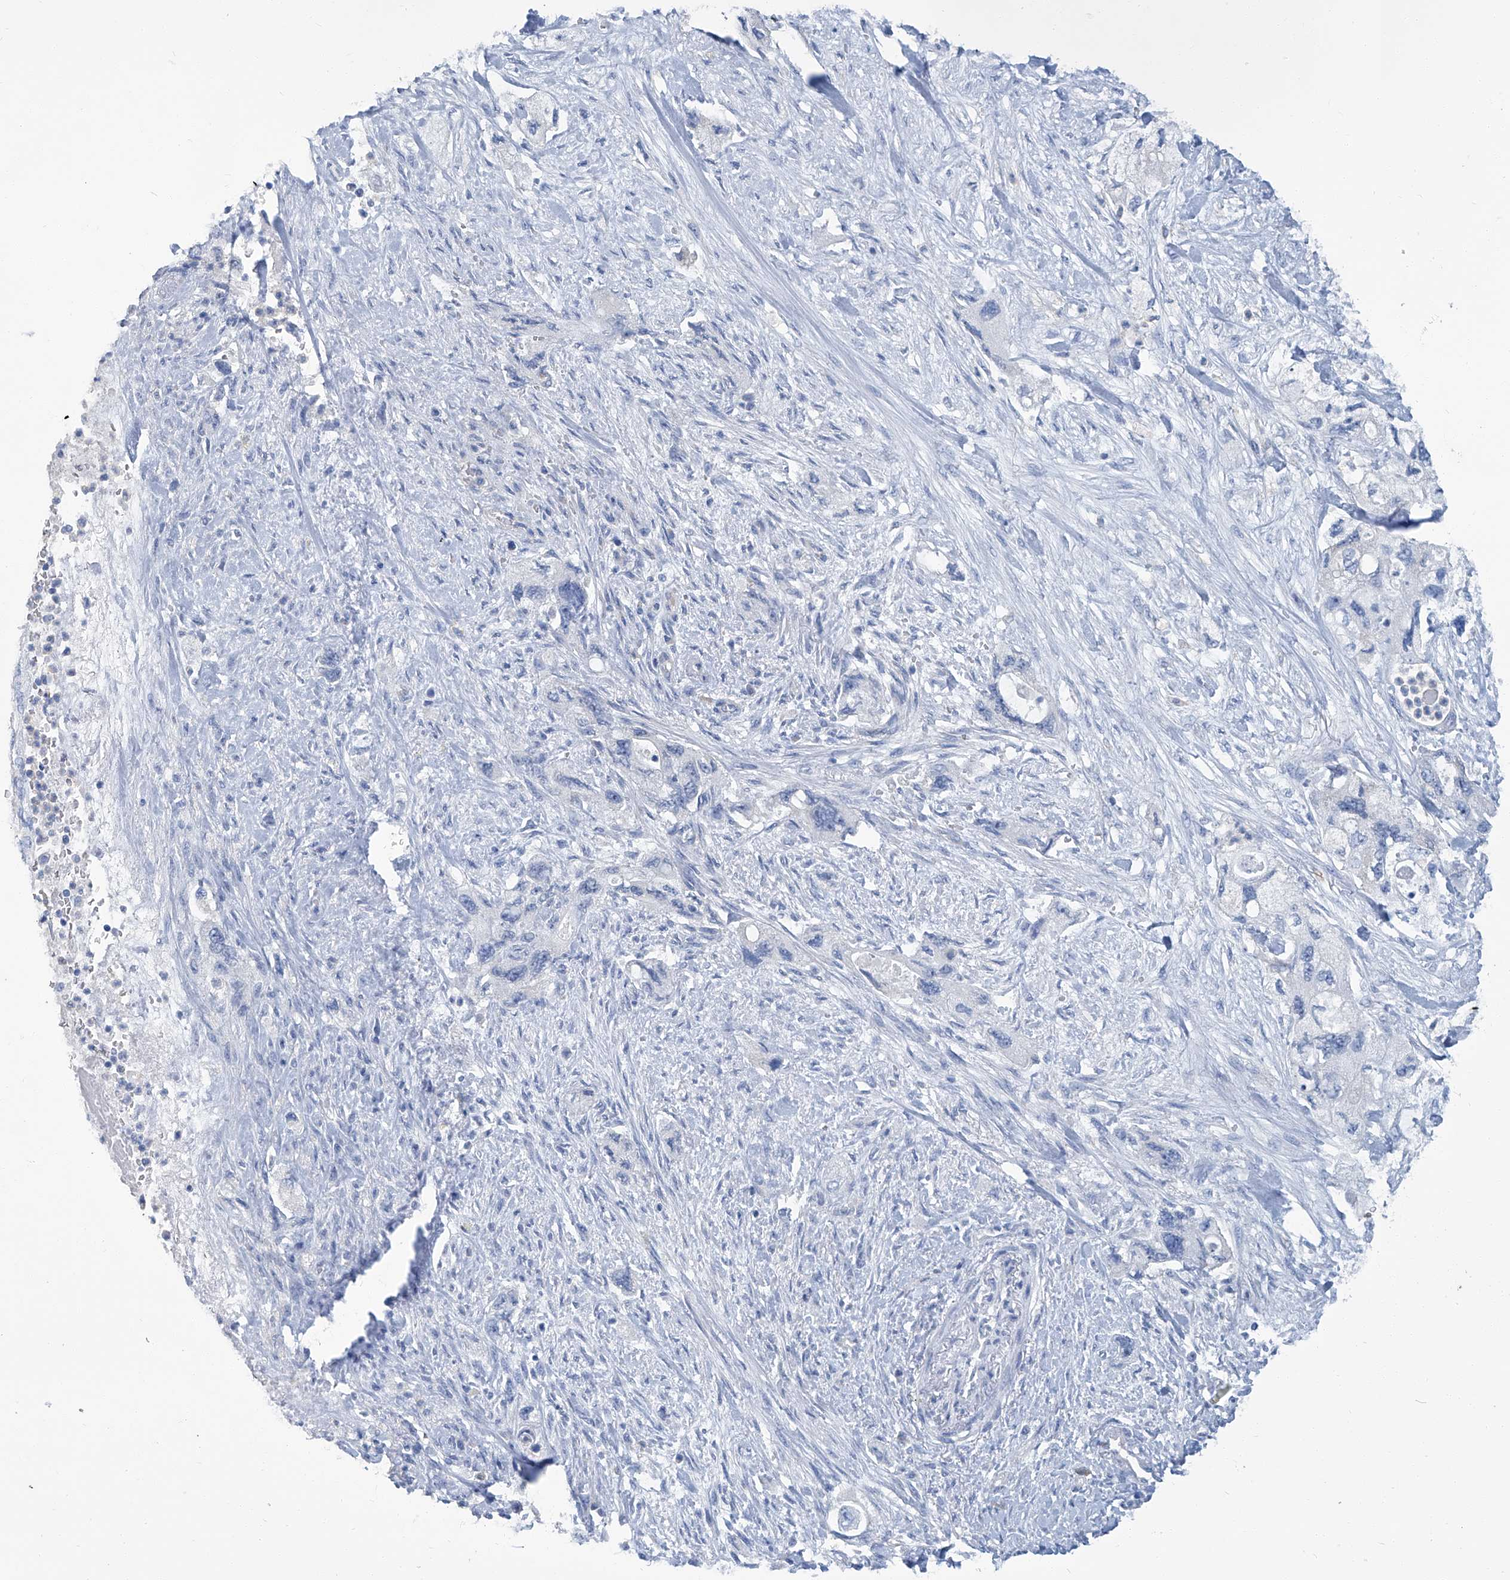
{"staining": {"intensity": "negative", "quantity": "none", "location": "none"}, "tissue": "pancreatic cancer", "cell_type": "Tumor cells", "image_type": "cancer", "snomed": [{"axis": "morphology", "description": "Adenocarcinoma, NOS"}, {"axis": "topography", "description": "Pancreas"}], "caption": "Tumor cells are negative for protein expression in human pancreatic adenocarcinoma.", "gene": "PFKL", "patient": {"sex": "female", "age": 73}}